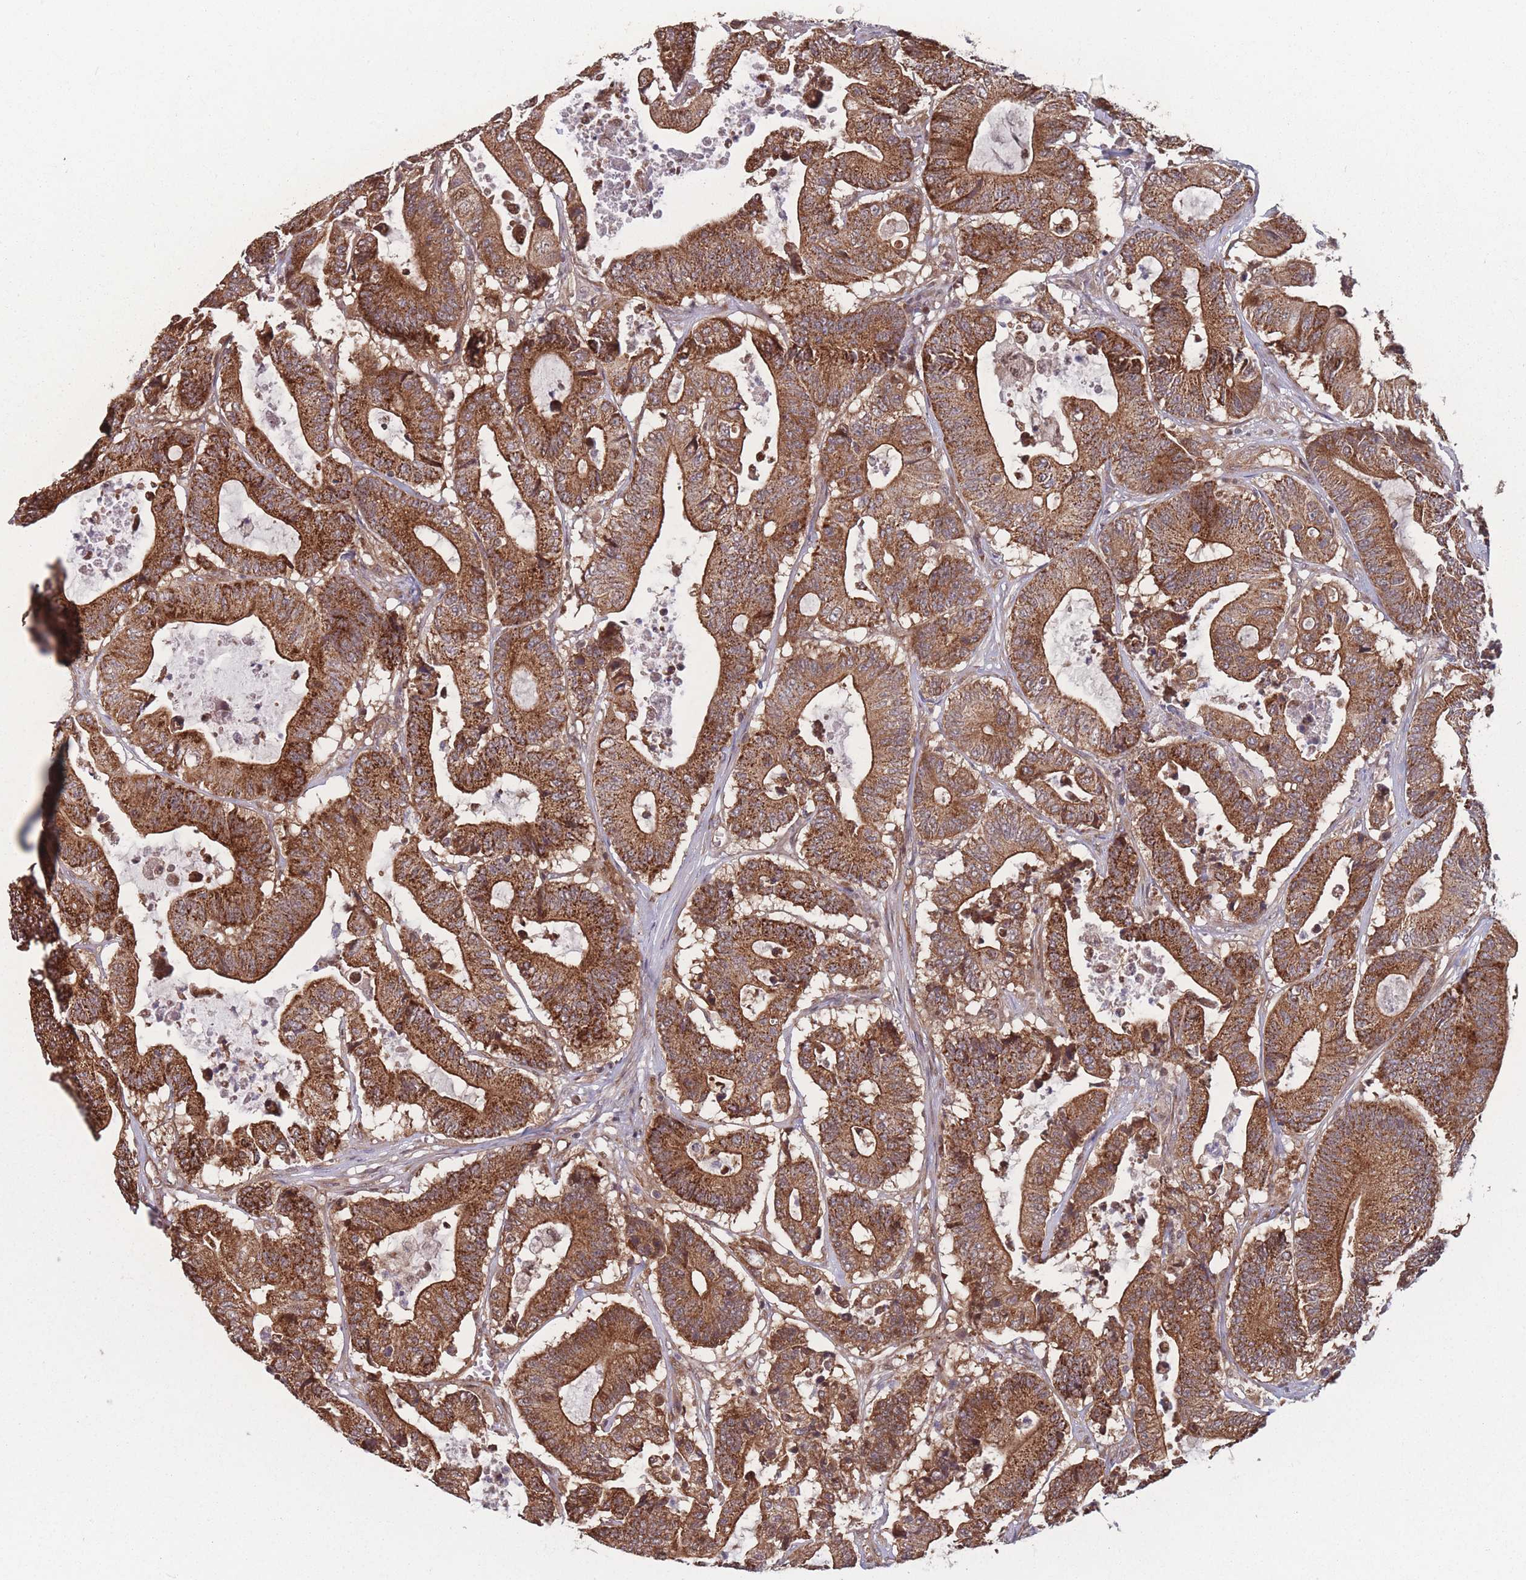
{"staining": {"intensity": "strong", "quantity": ">75%", "location": "cytoplasmic/membranous"}, "tissue": "colorectal cancer", "cell_type": "Tumor cells", "image_type": "cancer", "snomed": [{"axis": "morphology", "description": "Adenocarcinoma, NOS"}, {"axis": "topography", "description": "Colon"}], "caption": "An immunohistochemistry (IHC) photomicrograph of tumor tissue is shown. Protein staining in brown shows strong cytoplasmic/membranous positivity in adenocarcinoma (colorectal) within tumor cells.", "gene": "RPS18", "patient": {"sex": "female", "age": 84}}